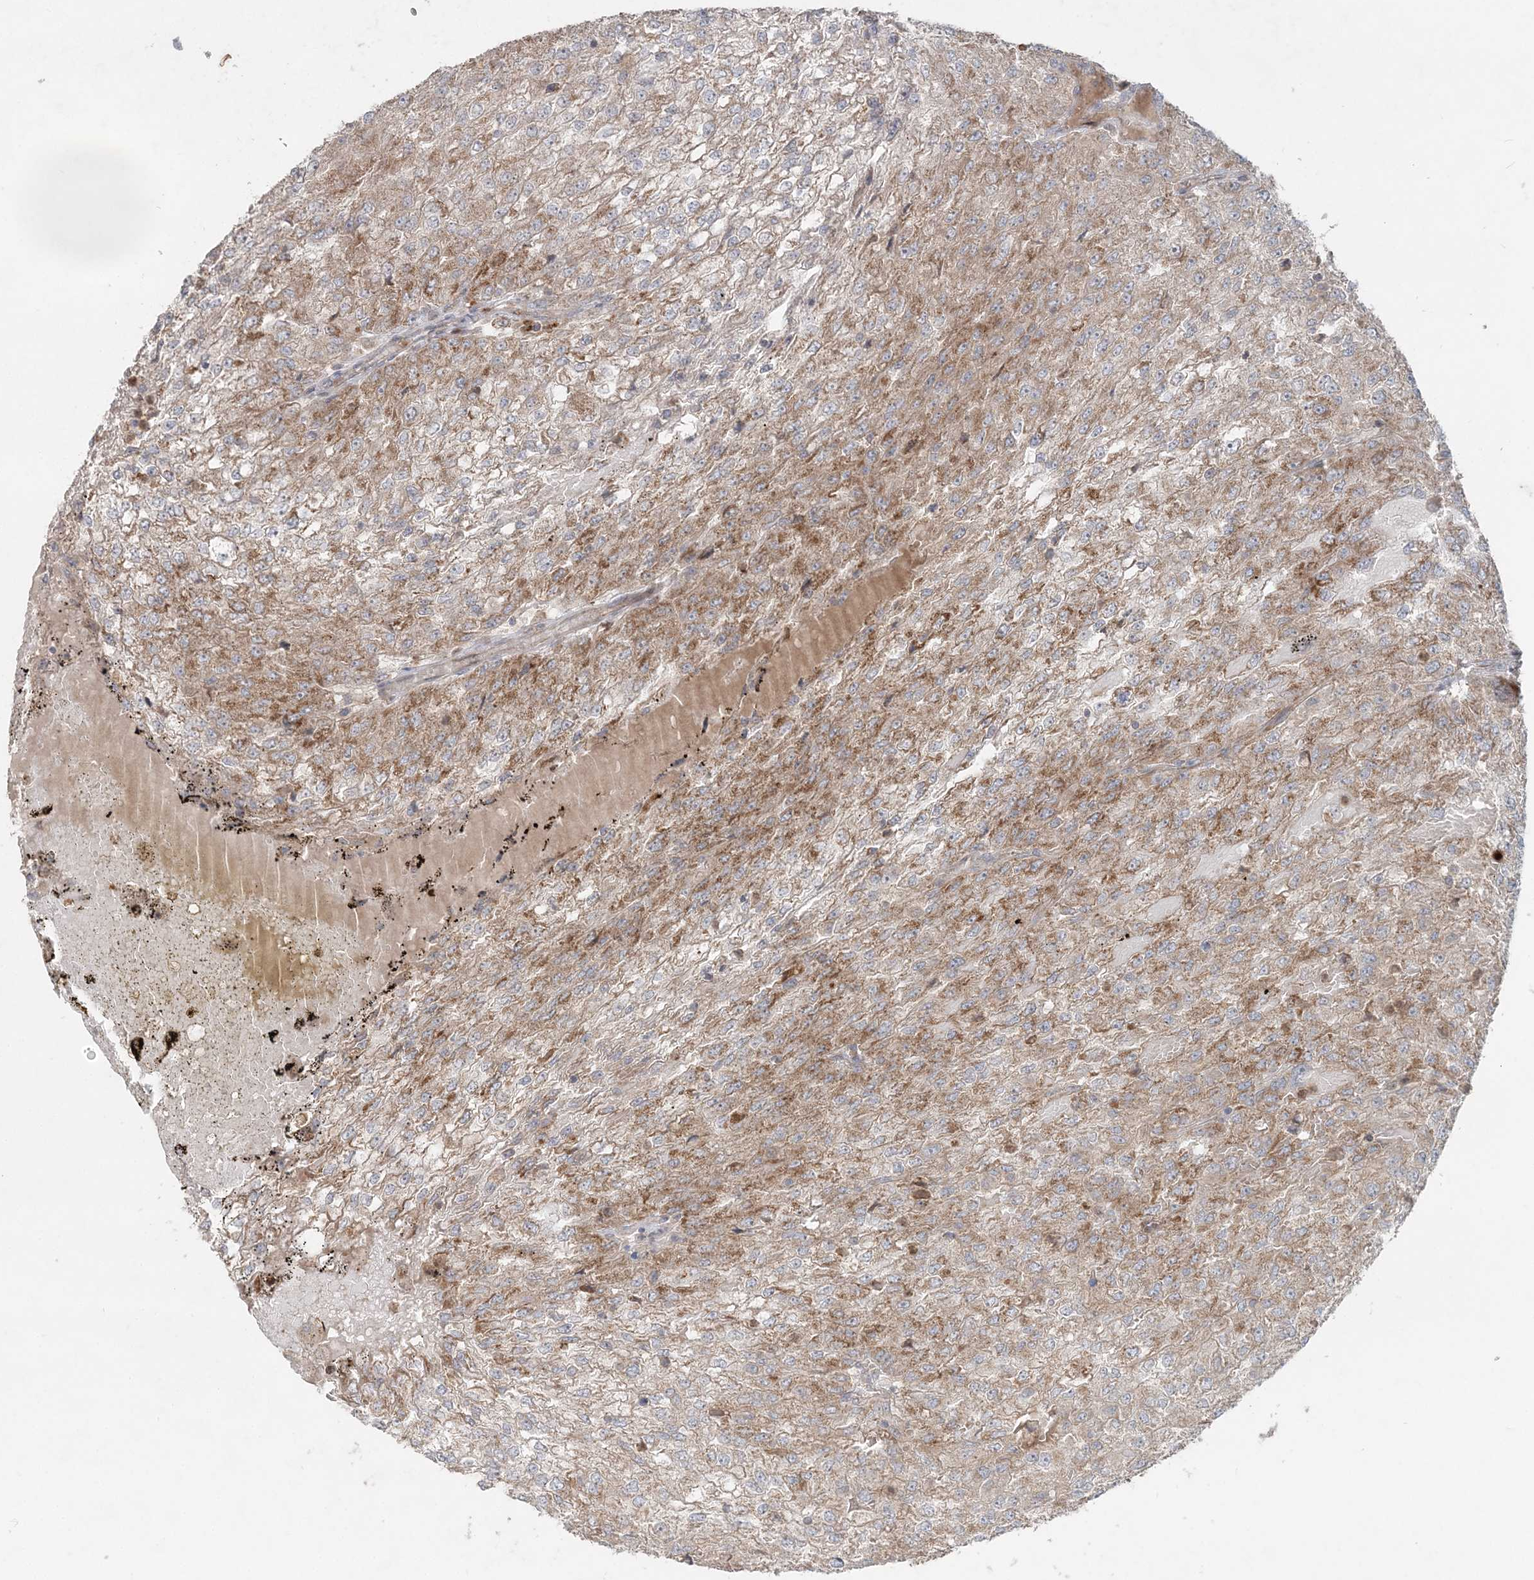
{"staining": {"intensity": "moderate", "quantity": ">75%", "location": "cytoplasmic/membranous"}, "tissue": "renal cancer", "cell_type": "Tumor cells", "image_type": "cancer", "snomed": [{"axis": "morphology", "description": "Adenocarcinoma, NOS"}, {"axis": "topography", "description": "Kidney"}], "caption": "An immunohistochemistry image of neoplastic tissue is shown. Protein staining in brown shows moderate cytoplasmic/membranous positivity in renal adenocarcinoma within tumor cells. The staining was performed using DAB (3,3'-diaminobenzidine), with brown indicating positive protein expression. Nuclei are stained blue with hematoxylin.", "gene": "LRPPRC", "patient": {"sex": "female", "age": 54}}